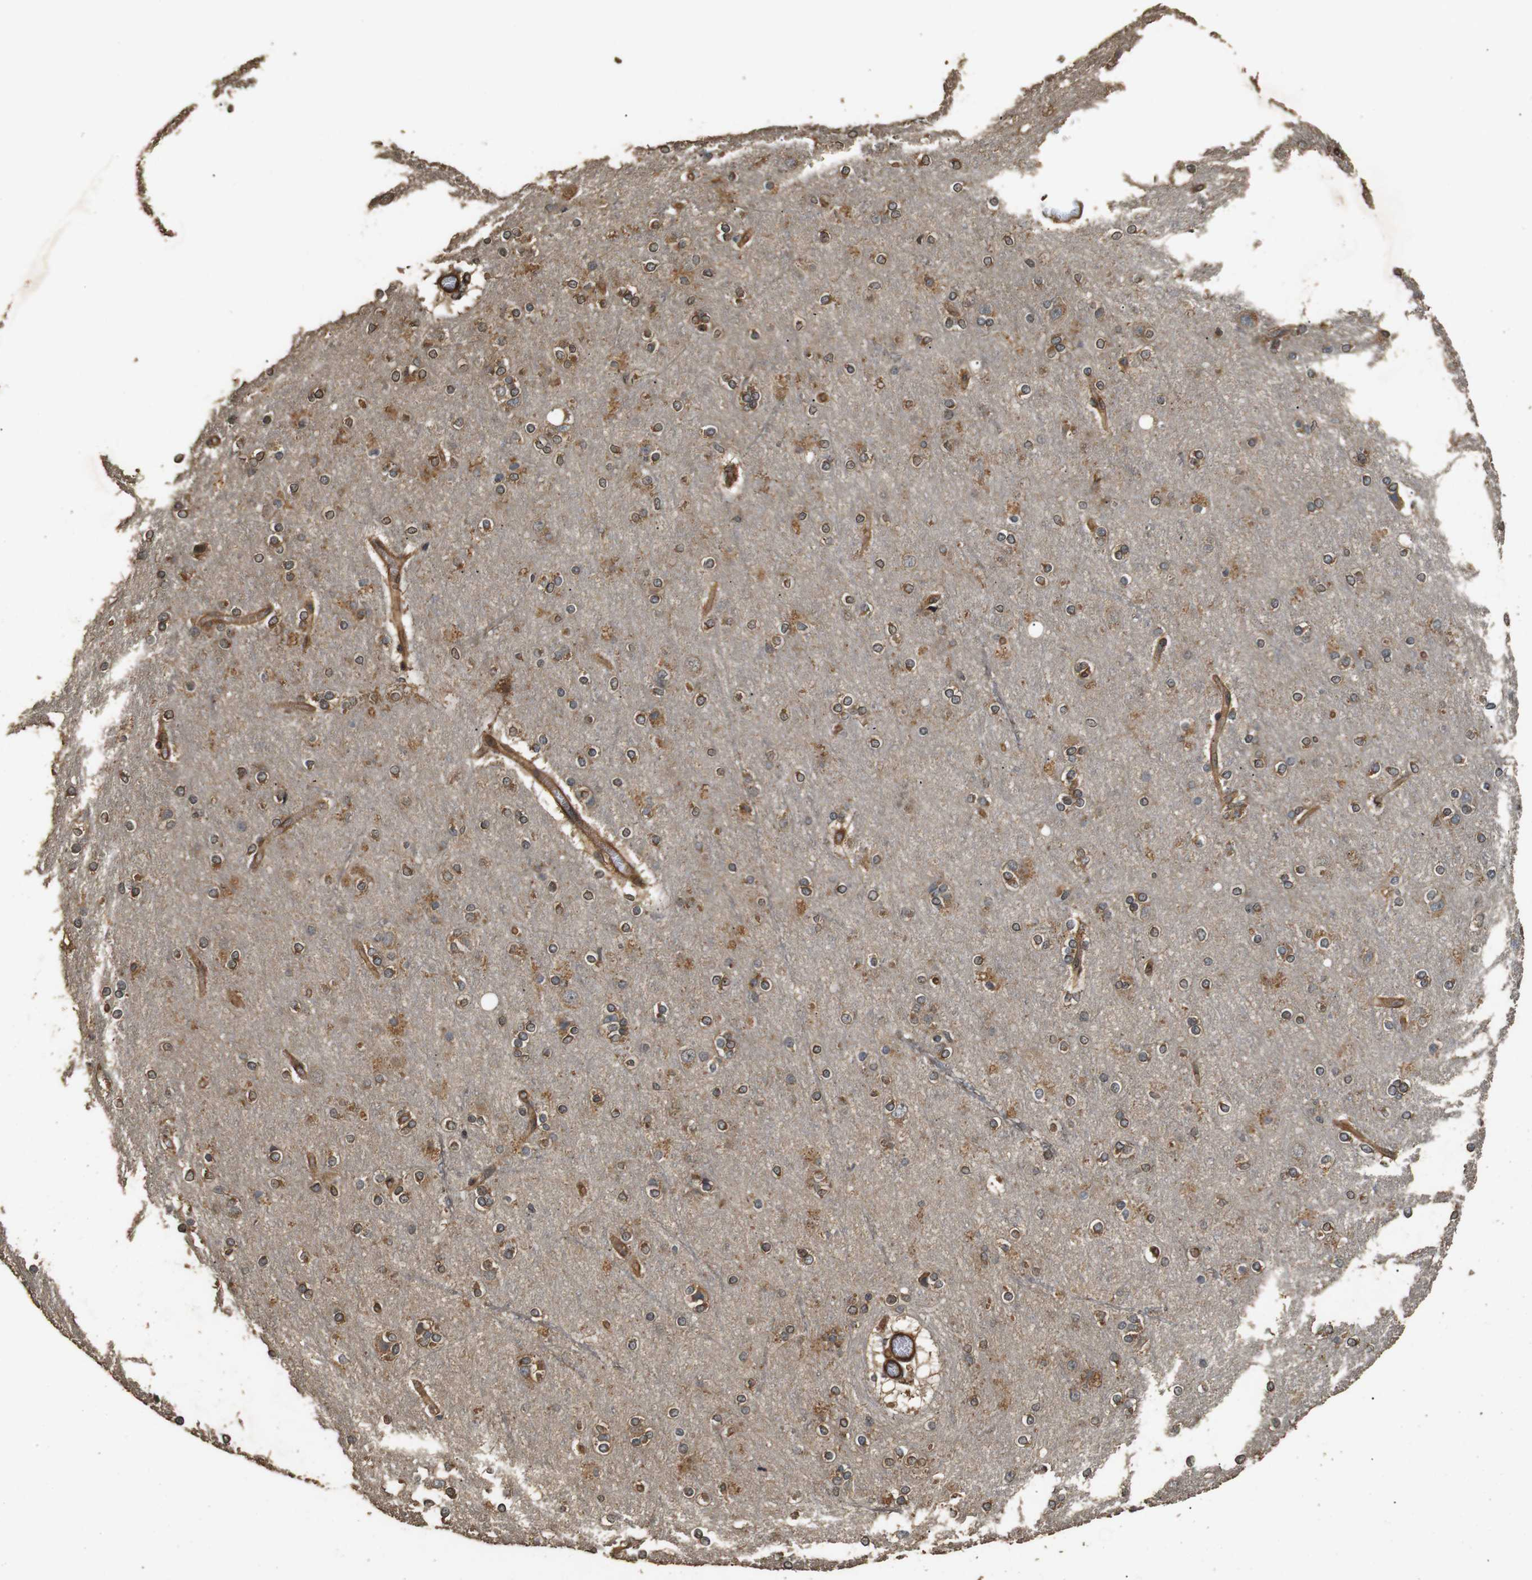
{"staining": {"intensity": "weak", "quantity": ">75%", "location": "cytoplasmic/membranous"}, "tissue": "cerebral cortex", "cell_type": "Endothelial cells", "image_type": "normal", "snomed": [{"axis": "morphology", "description": "Normal tissue, NOS"}, {"axis": "topography", "description": "Cerebral cortex"}], "caption": "Immunohistochemical staining of unremarkable cerebral cortex displays low levels of weak cytoplasmic/membranous positivity in approximately >75% of endothelial cells. (IHC, brightfield microscopy, high magnification).", "gene": "CNPY4", "patient": {"sex": "female", "age": 54}}